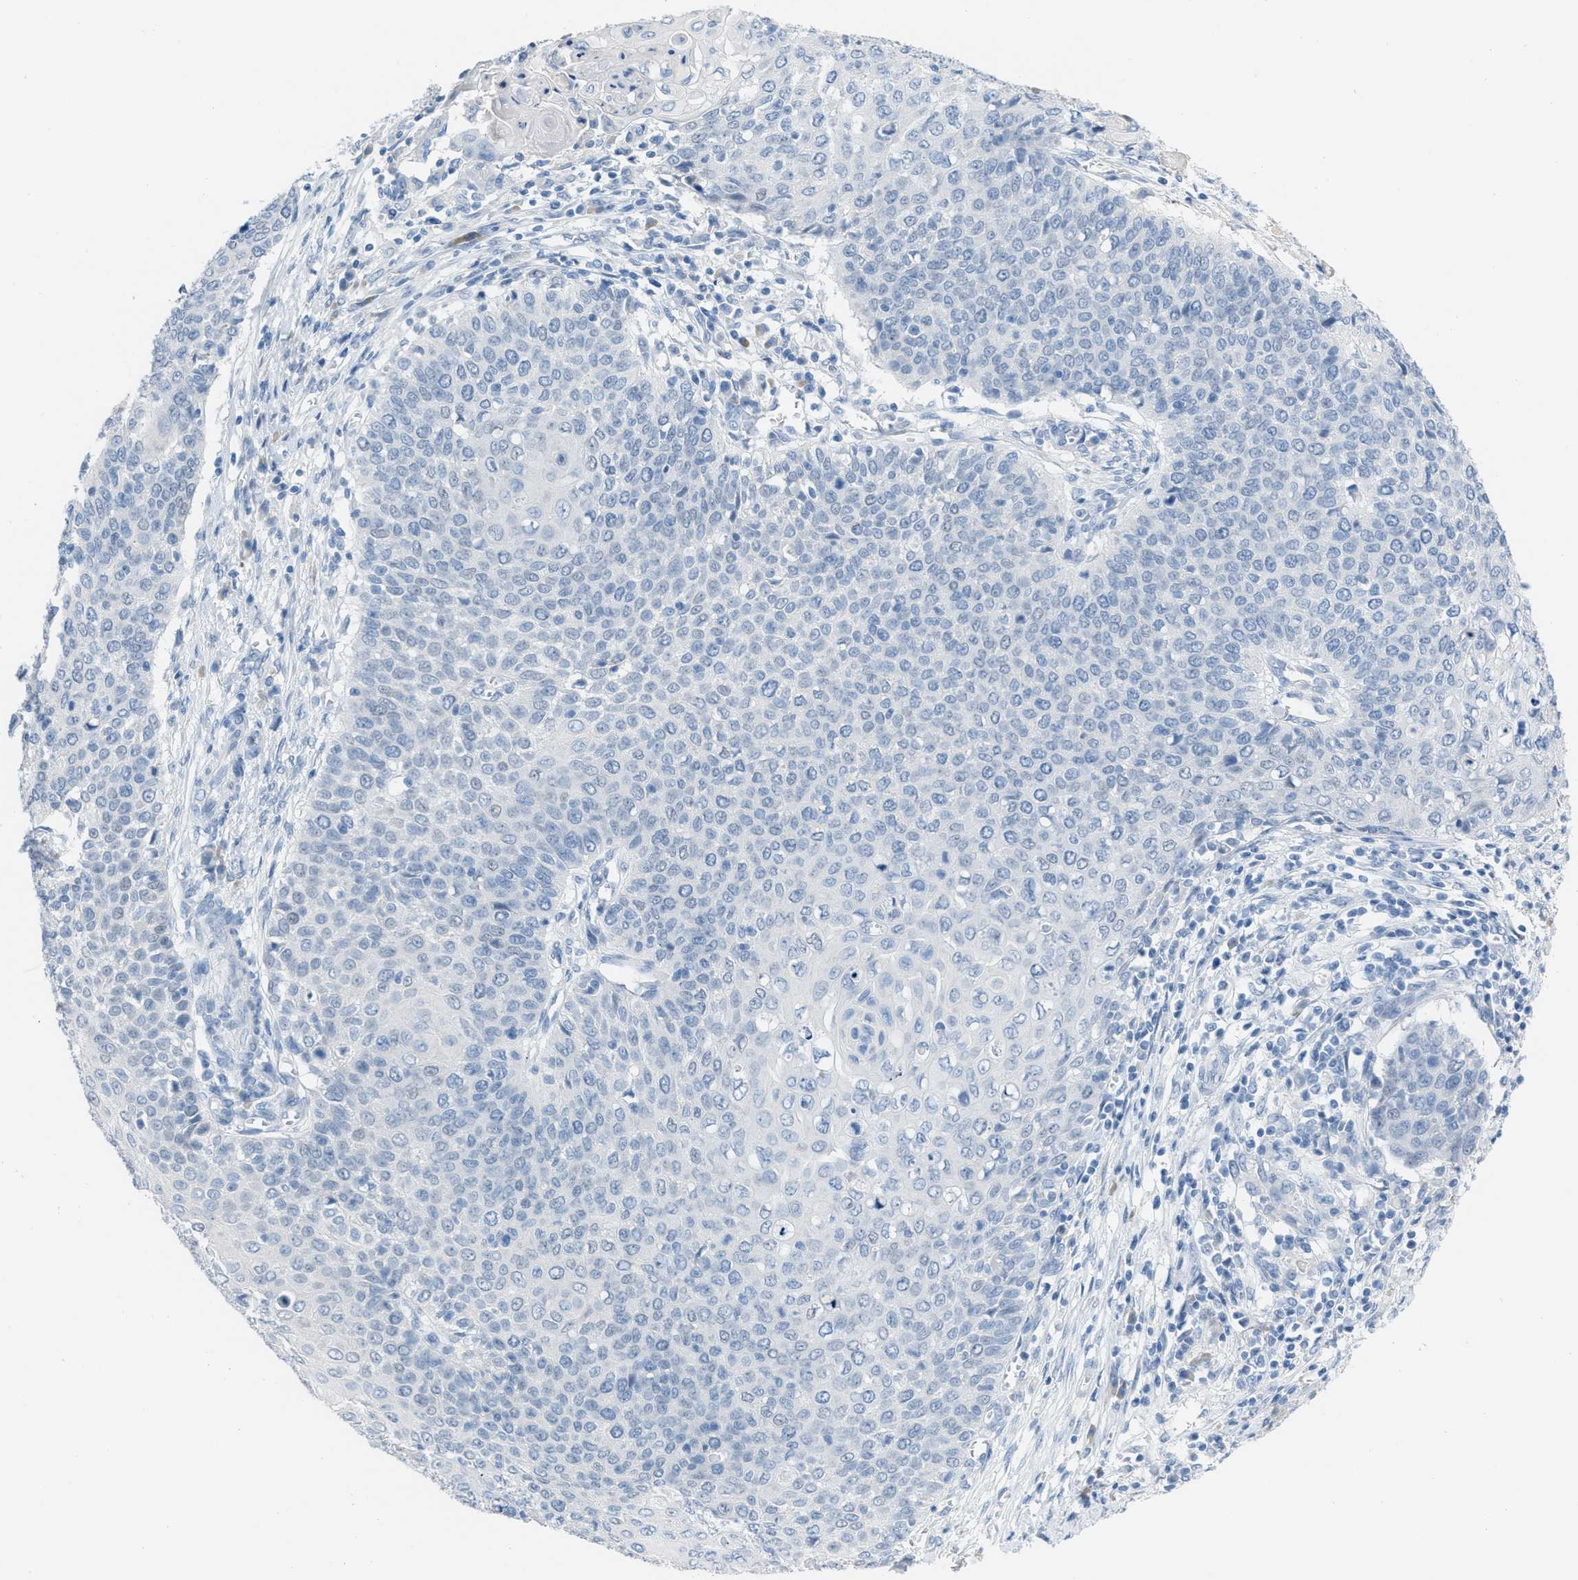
{"staining": {"intensity": "negative", "quantity": "none", "location": "none"}, "tissue": "cervical cancer", "cell_type": "Tumor cells", "image_type": "cancer", "snomed": [{"axis": "morphology", "description": "Squamous cell carcinoma, NOS"}, {"axis": "topography", "description": "Cervix"}], "caption": "This image is of cervical cancer stained with immunohistochemistry (IHC) to label a protein in brown with the nuclei are counter-stained blue. There is no staining in tumor cells. The staining is performed using DAB brown chromogen with nuclei counter-stained in using hematoxylin.", "gene": "HSF2", "patient": {"sex": "female", "age": 39}}